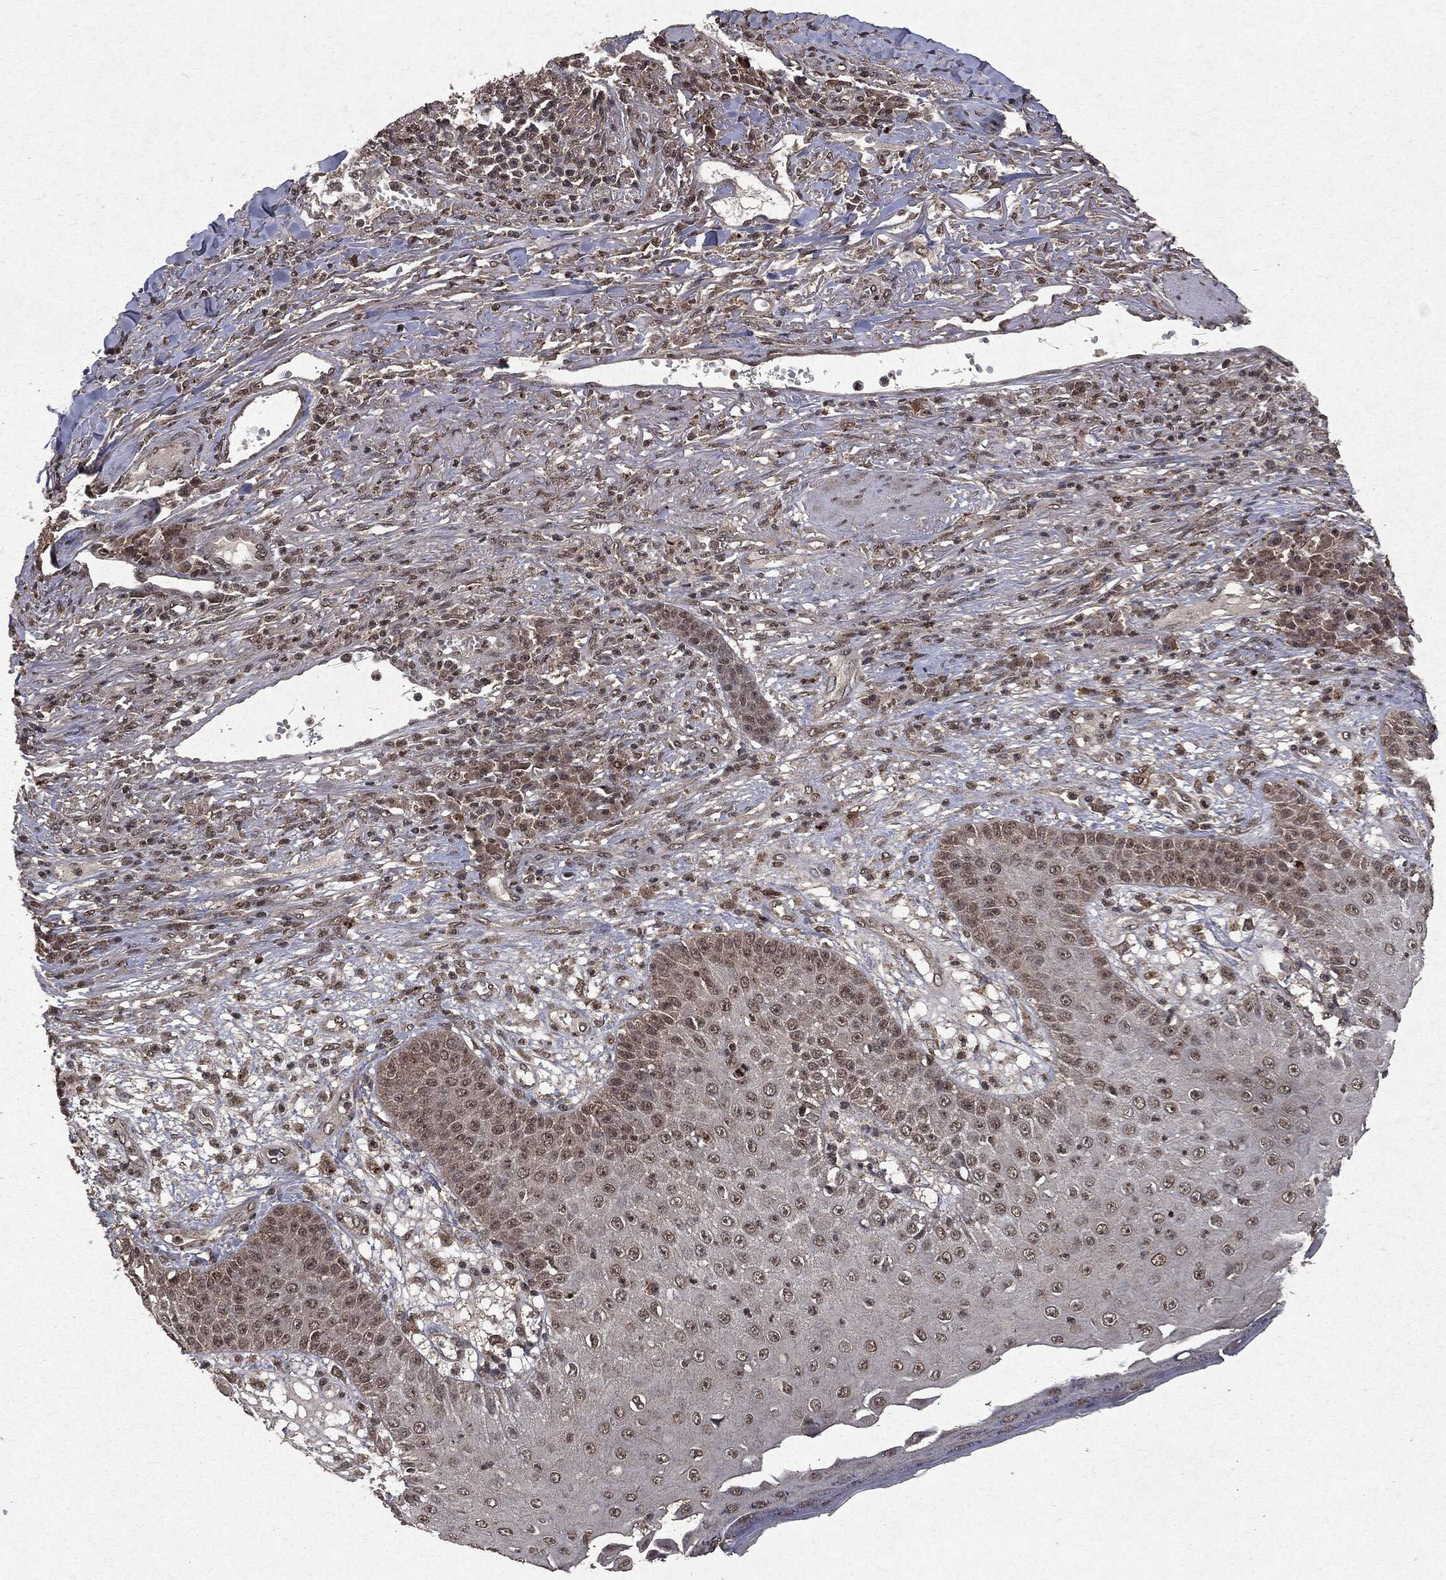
{"staining": {"intensity": "weak", "quantity": "25%-75%", "location": "nuclear"}, "tissue": "skin cancer", "cell_type": "Tumor cells", "image_type": "cancer", "snomed": [{"axis": "morphology", "description": "Squamous cell carcinoma, NOS"}, {"axis": "topography", "description": "Skin"}], "caption": "Tumor cells demonstrate low levels of weak nuclear positivity in approximately 25%-75% of cells in human squamous cell carcinoma (skin). (DAB IHC, brown staining for protein, blue staining for nuclei).", "gene": "PEBP1", "patient": {"sex": "male", "age": 82}}